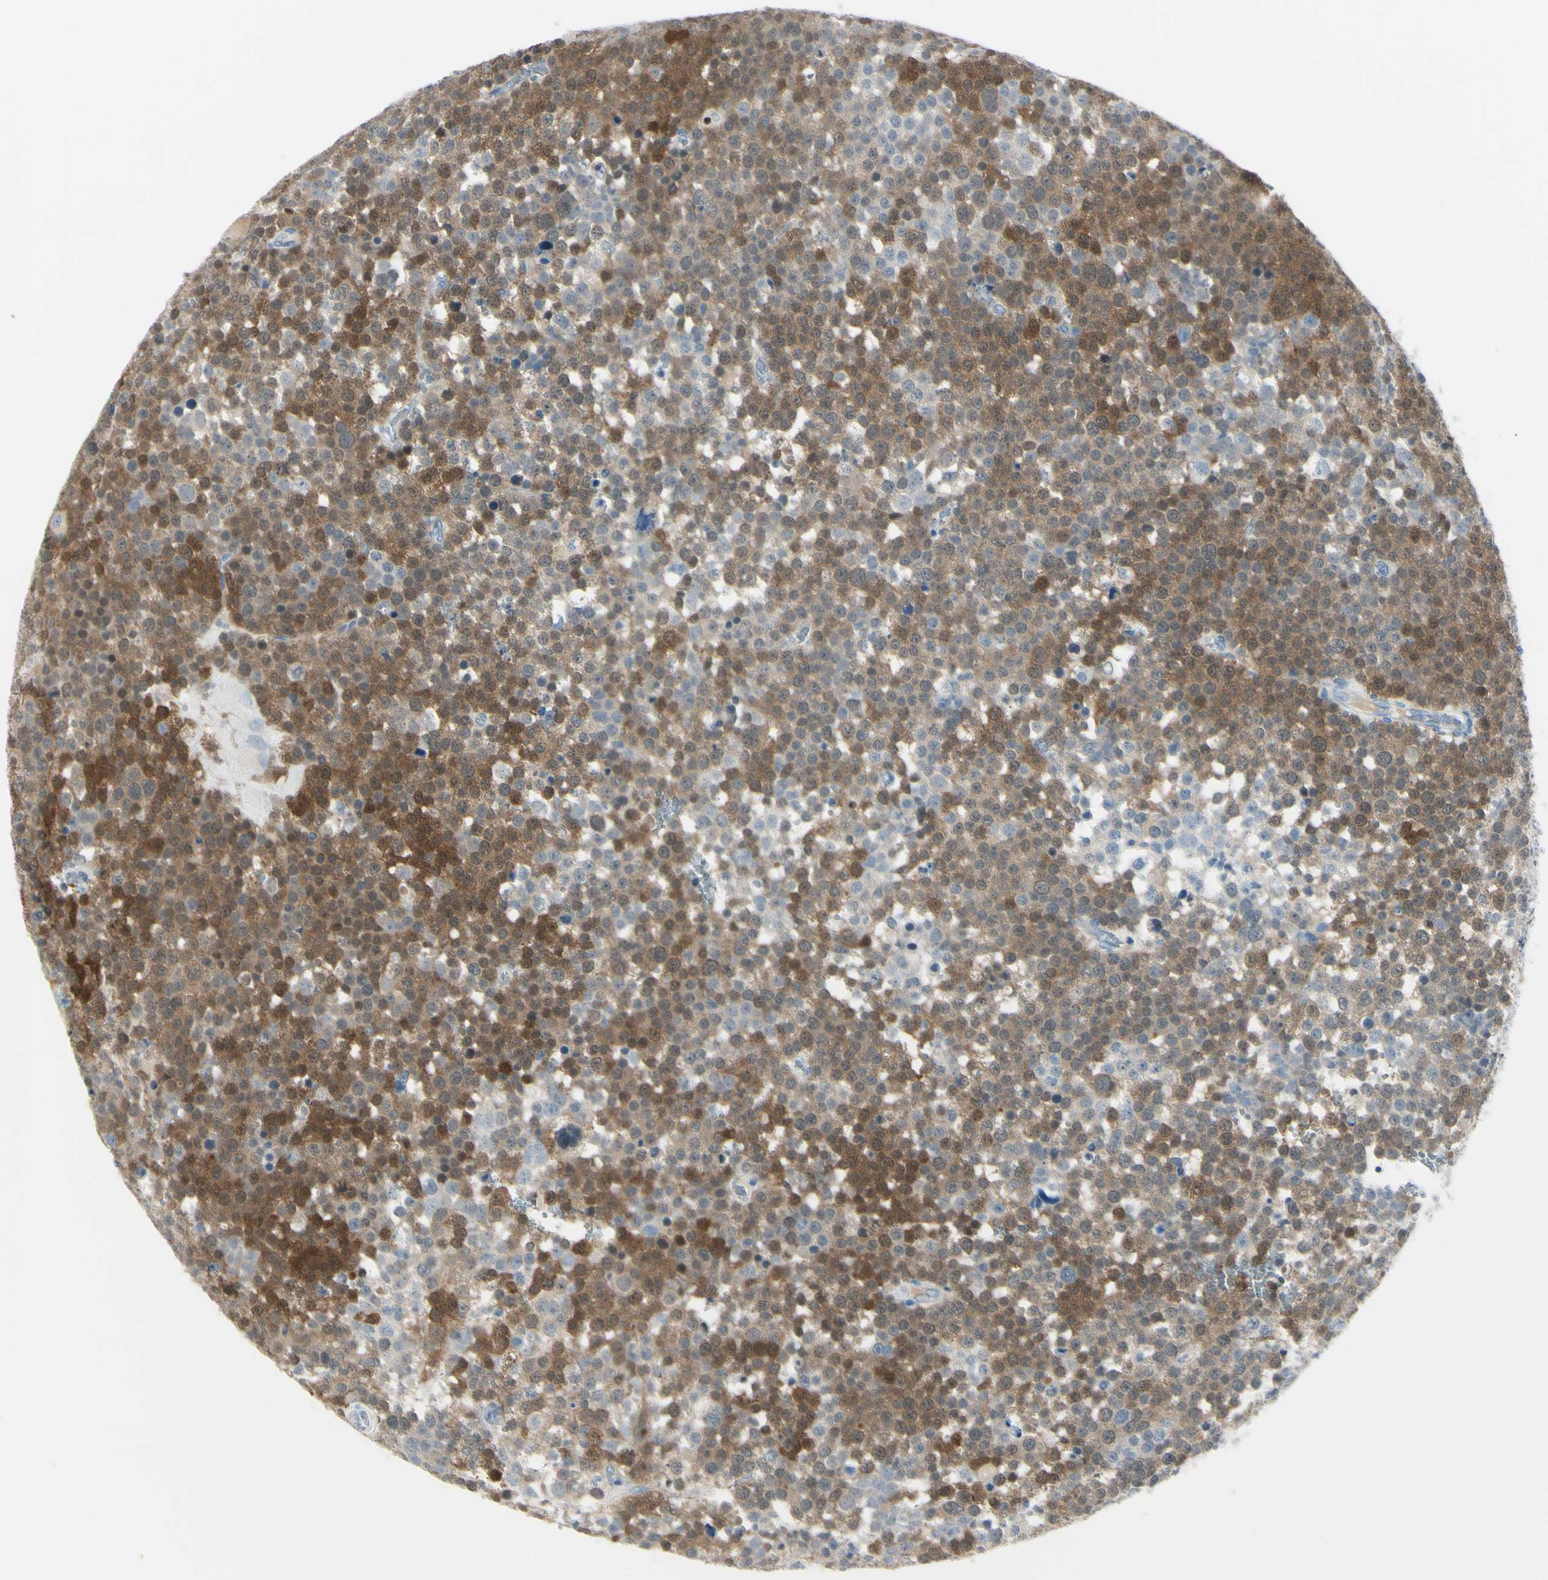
{"staining": {"intensity": "strong", "quantity": ">75%", "location": "cytoplasmic/membranous"}, "tissue": "testis cancer", "cell_type": "Tumor cells", "image_type": "cancer", "snomed": [{"axis": "morphology", "description": "Seminoma, NOS"}, {"axis": "topography", "description": "Testis"}], "caption": "Testis seminoma stained with DAB (3,3'-diaminobenzidine) IHC reveals high levels of strong cytoplasmic/membranous positivity in approximately >75% of tumor cells. The staining is performed using DAB brown chromogen to label protein expression. The nuclei are counter-stained blue using hematoxylin.", "gene": "ASB9", "patient": {"sex": "male", "age": 71}}